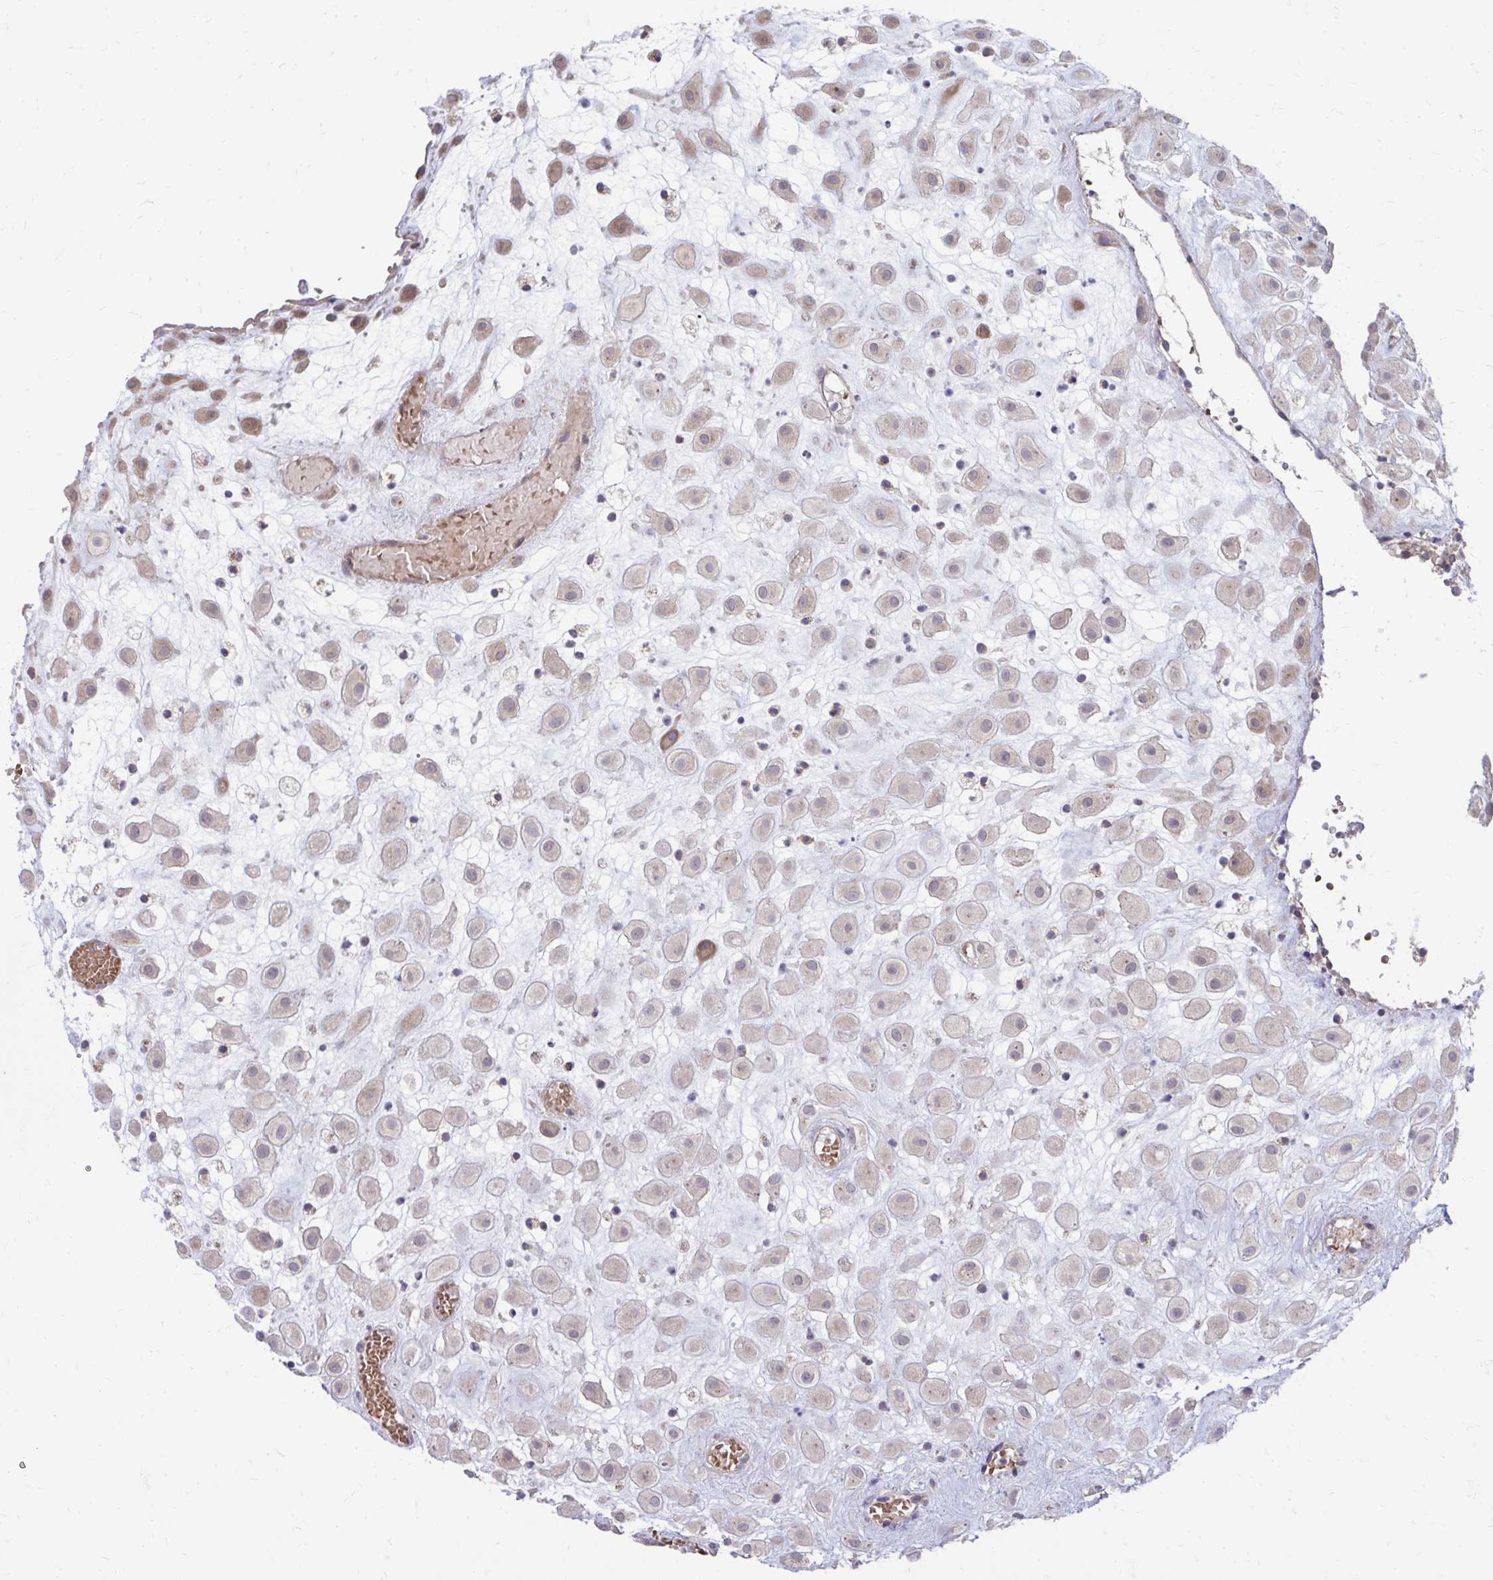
{"staining": {"intensity": "moderate", "quantity": "<25%", "location": "cytoplasmic/membranous"}, "tissue": "placenta", "cell_type": "Decidual cells", "image_type": "normal", "snomed": [{"axis": "morphology", "description": "Normal tissue, NOS"}, {"axis": "topography", "description": "Placenta"}], "caption": "A low amount of moderate cytoplasmic/membranous staining is appreciated in about <25% of decidual cells in unremarkable placenta. (IHC, brightfield microscopy, high magnification).", "gene": "ITPR2", "patient": {"sex": "female", "age": 24}}